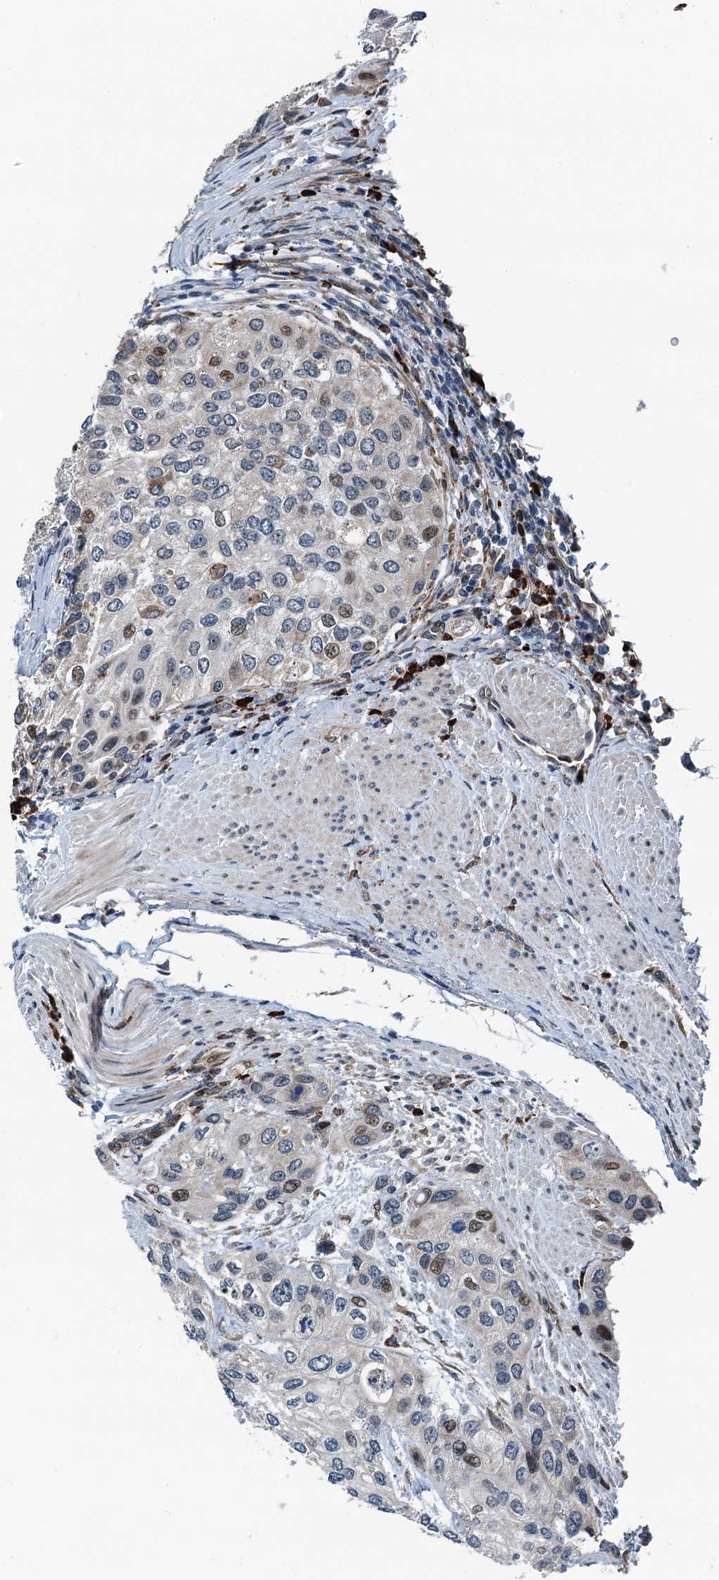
{"staining": {"intensity": "moderate", "quantity": "<25%", "location": "nuclear"}, "tissue": "urothelial cancer", "cell_type": "Tumor cells", "image_type": "cancer", "snomed": [{"axis": "morphology", "description": "Normal tissue, NOS"}, {"axis": "morphology", "description": "Urothelial carcinoma, High grade"}, {"axis": "topography", "description": "Vascular tissue"}, {"axis": "topography", "description": "Urinary bladder"}], "caption": "Brown immunohistochemical staining in human urothelial cancer displays moderate nuclear staining in approximately <25% of tumor cells.", "gene": "TAMALIN", "patient": {"sex": "female", "age": 56}}